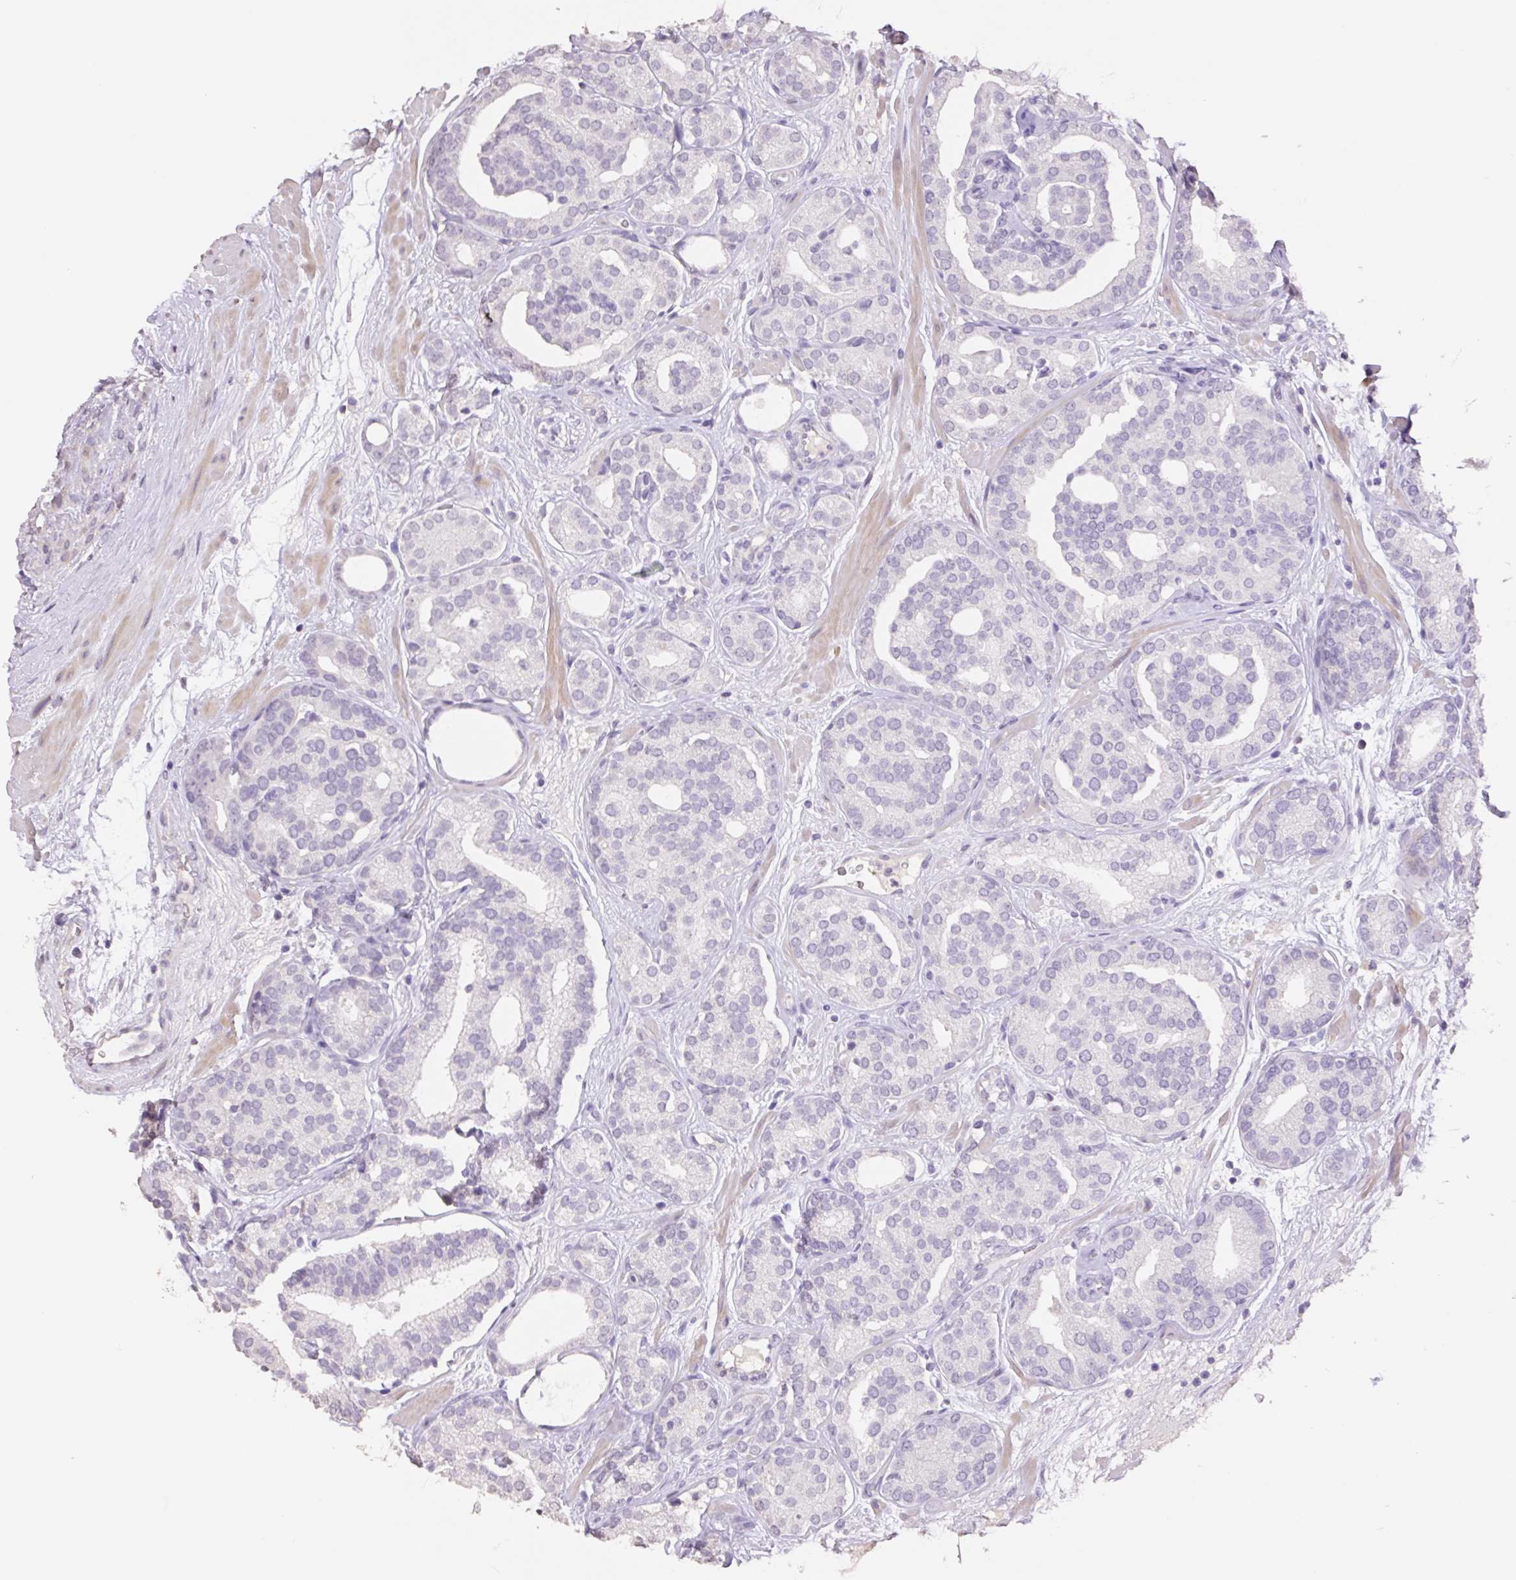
{"staining": {"intensity": "negative", "quantity": "none", "location": "none"}, "tissue": "prostate cancer", "cell_type": "Tumor cells", "image_type": "cancer", "snomed": [{"axis": "morphology", "description": "Adenocarcinoma, High grade"}, {"axis": "topography", "description": "Prostate"}], "caption": "This is an IHC micrograph of human adenocarcinoma (high-grade) (prostate). There is no expression in tumor cells.", "gene": "HCRTR2", "patient": {"sex": "male", "age": 66}}